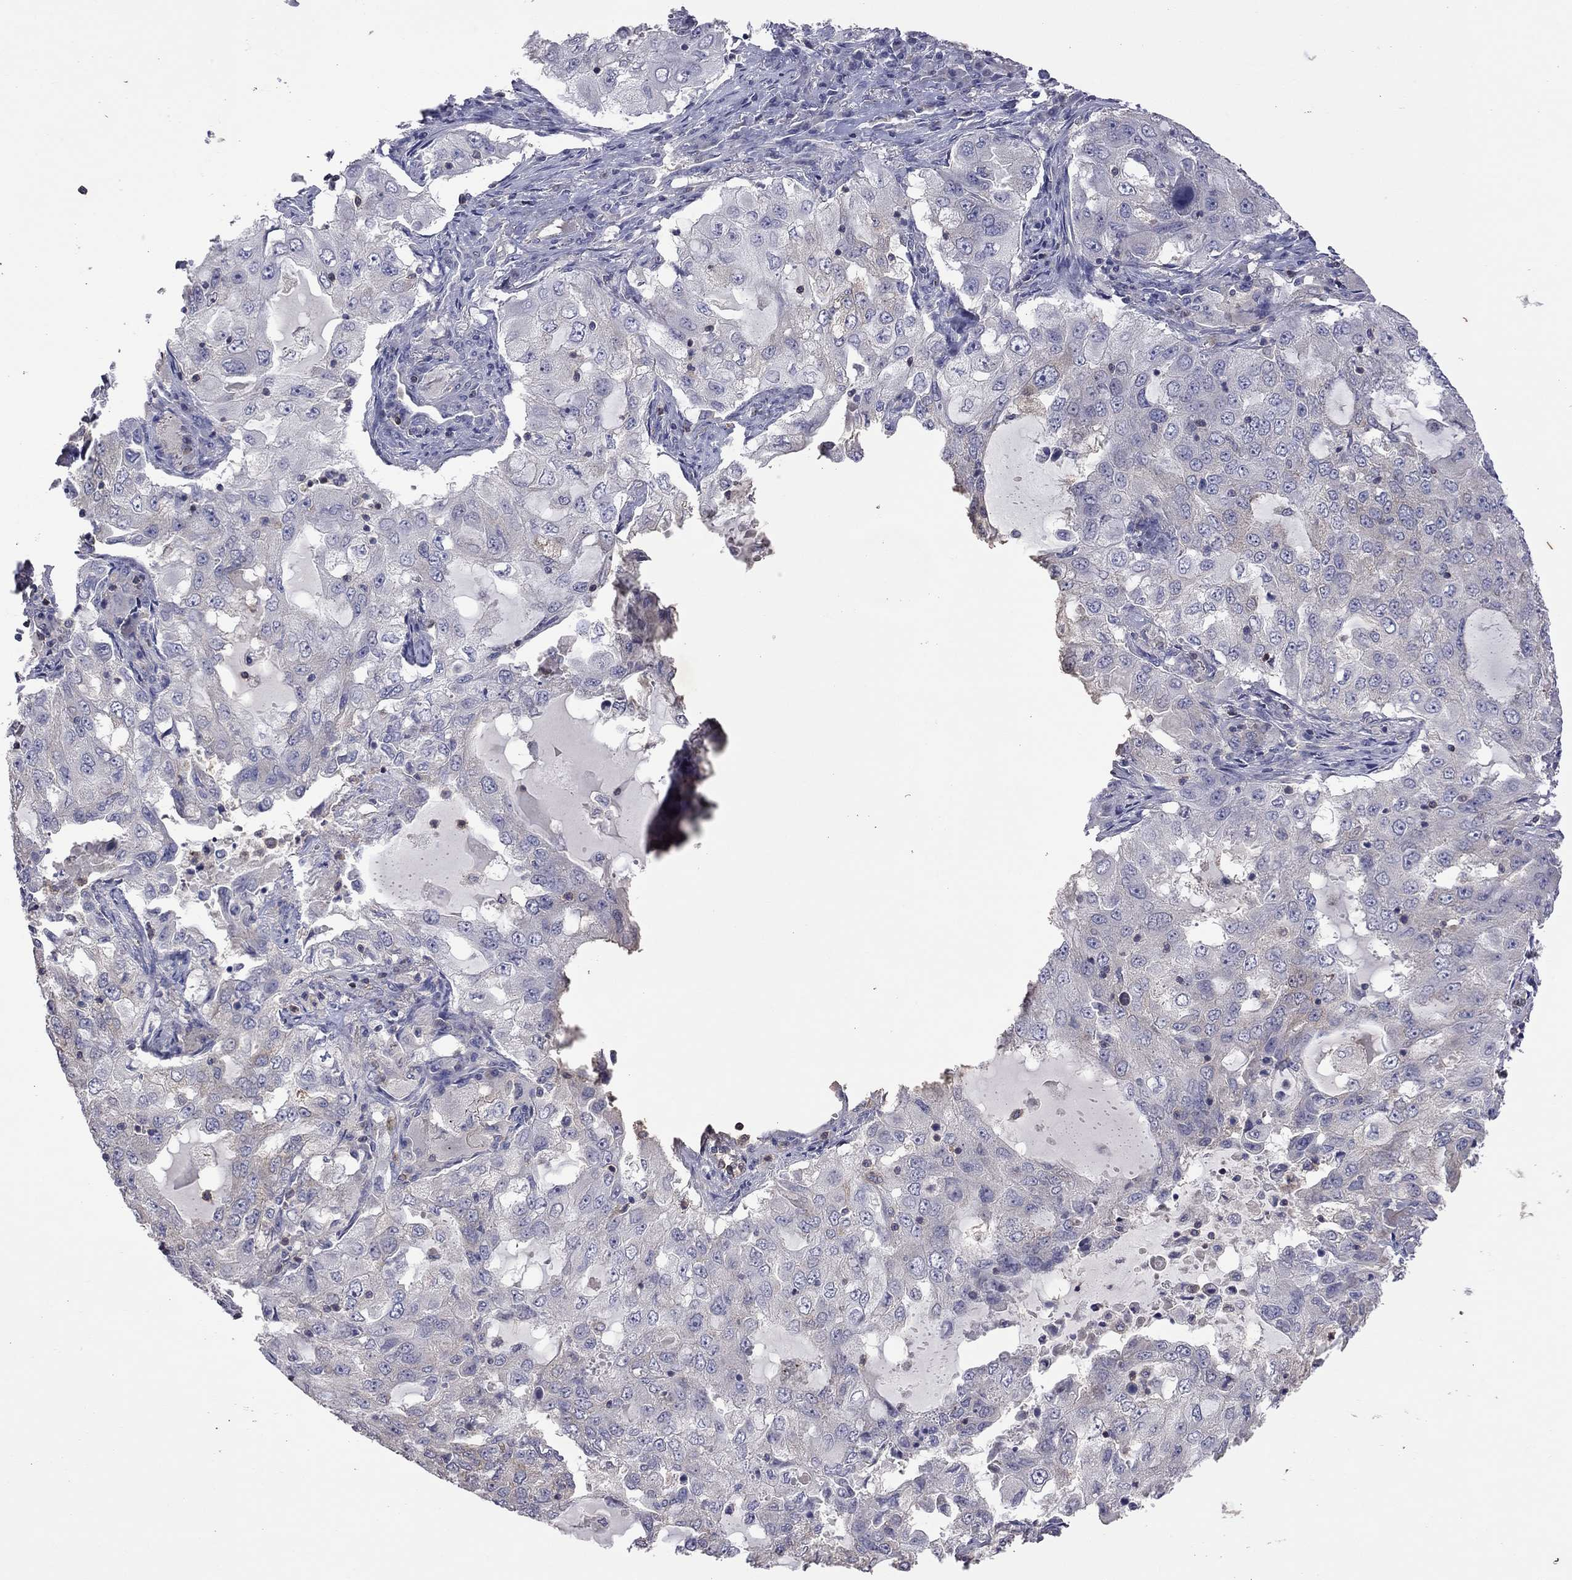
{"staining": {"intensity": "negative", "quantity": "none", "location": "none"}, "tissue": "lung cancer", "cell_type": "Tumor cells", "image_type": "cancer", "snomed": [{"axis": "morphology", "description": "Adenocarcinoma, NOS"}, {"axis": "topography", "description": "Lung"}], "caption": "Immunohistochemistry (IHC) of human lung cancer reveals no expression in tumor cells.", "gene": "IPCEF1", "patient": {"sex": "female", "age": 61}}